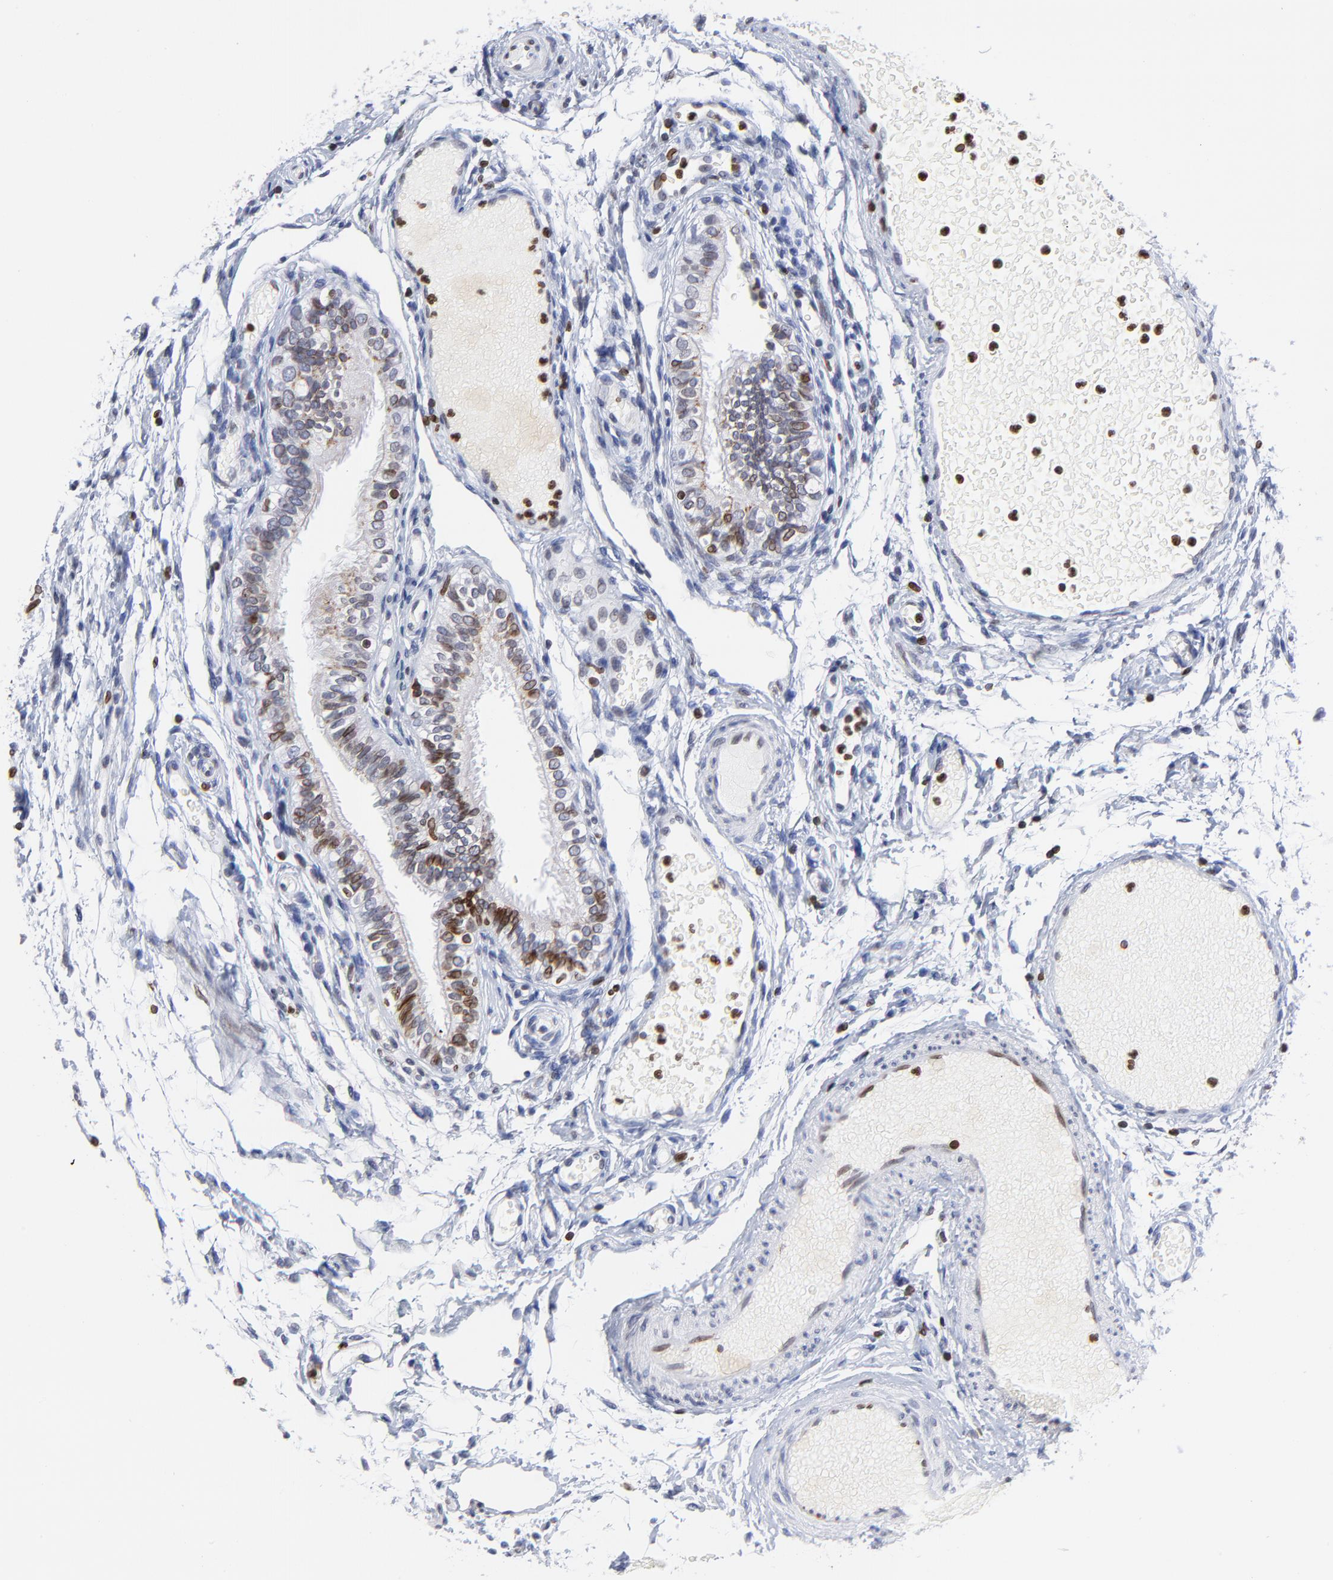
{"staining": {"intensity": "moderate", "quantity": ">75%", "location": "cytoplasmic/membranous,nuclear"}, "tissue": "fallopian tube", "cell_type": "Glandular cells", "image_type": "normal", "snomed": [{"axis": "morphology", "description": "Normal tissue, NOS"}, {"axis": "morphology", "description": "Dermoid, NOS"}, {"axis": "topography", "description": "Fallopian tube"}], "caption": "Immunohistochemistry micrograph of unremarkable fallopian tube stained for a protein (brown), which reveals medium levels of moderate cytoplasmic/membranous,nuclear expression in approximately >75% of glandular cells.", "gene": "THAP7", "patient": {"sex": "female", "age": 33}}